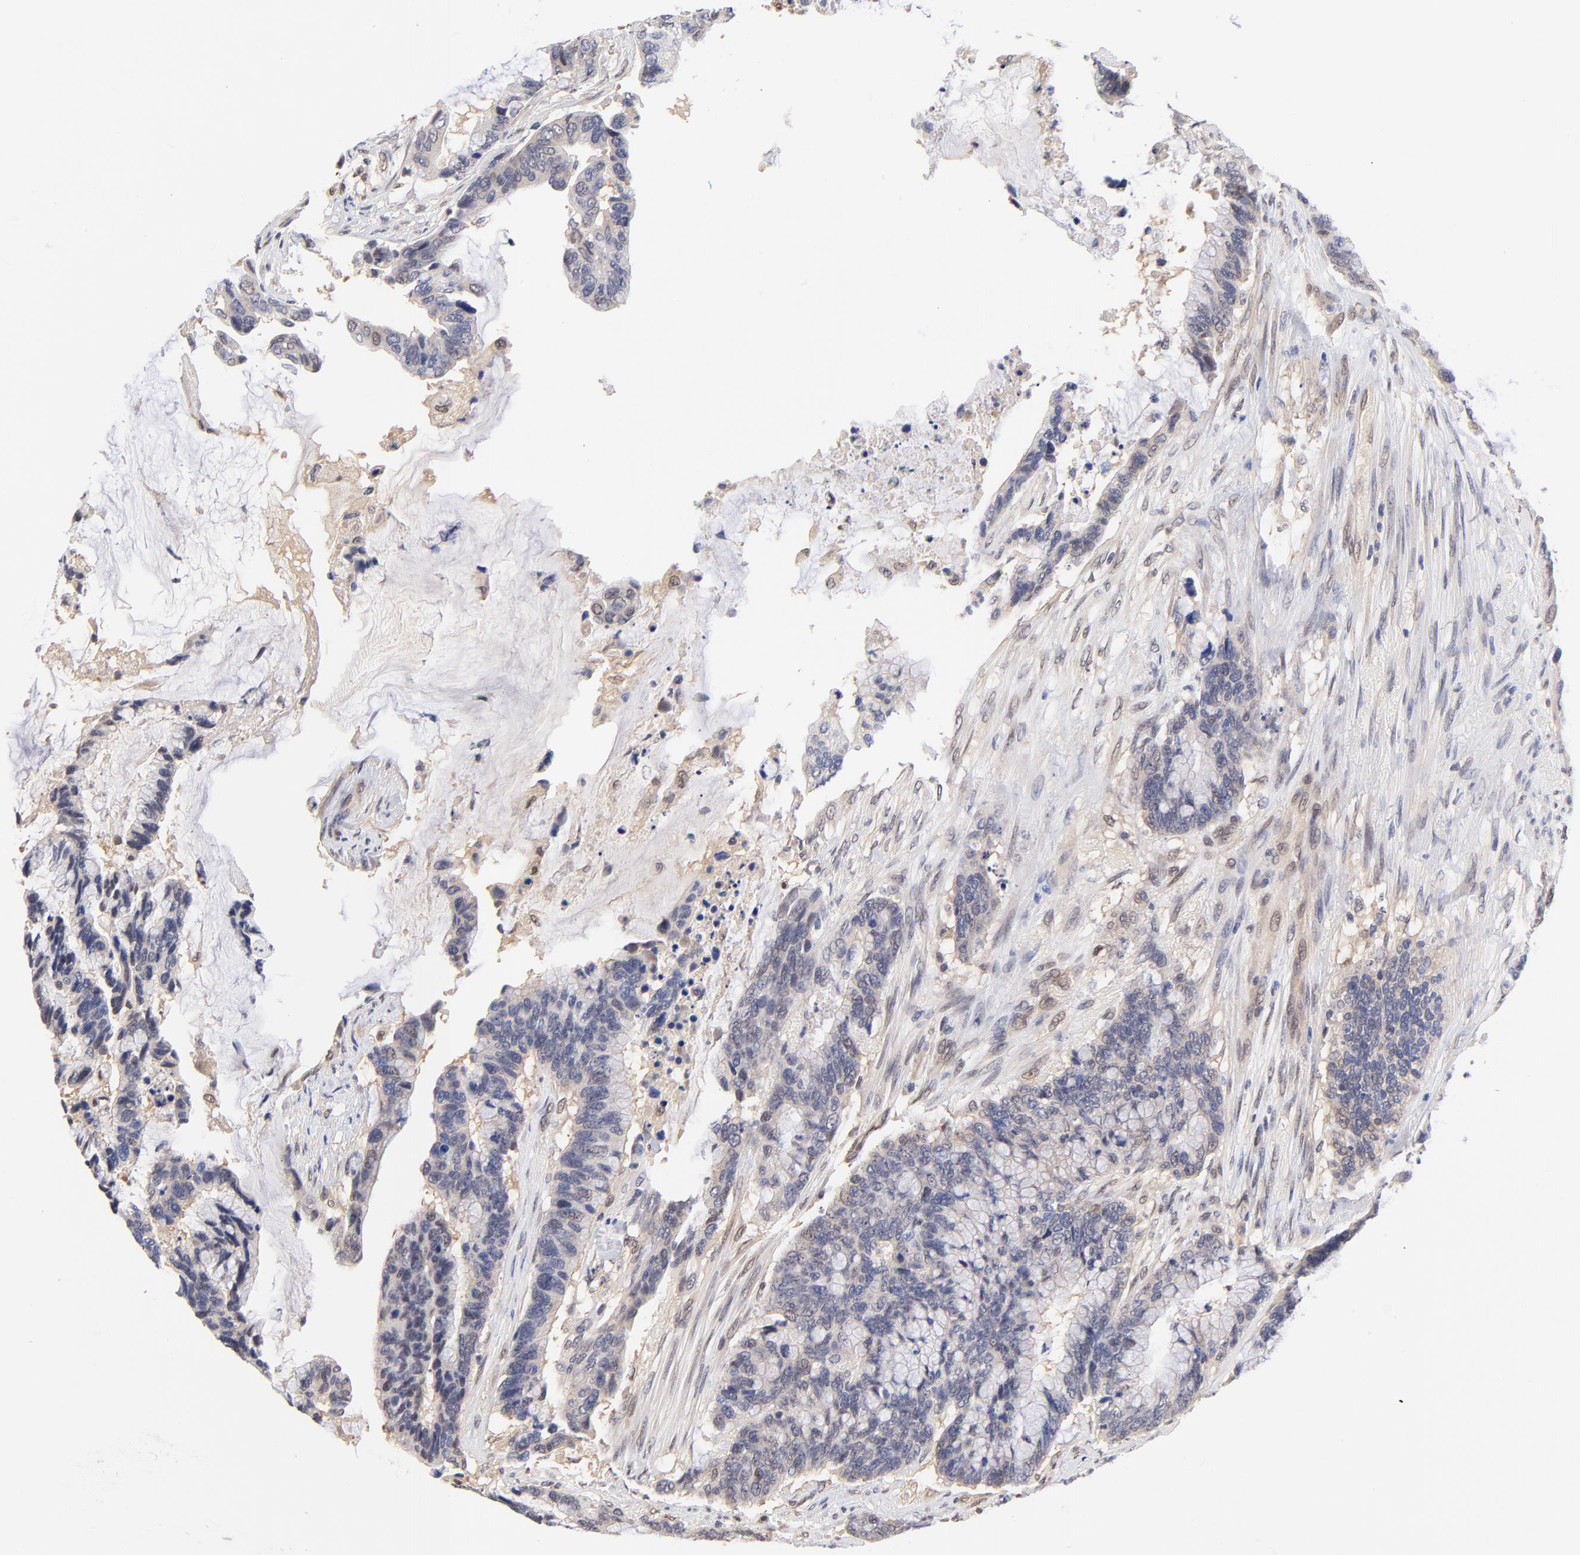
{"staining": {"intensity": "negative", "quantity": "none", "location": "none"}, "tissue": "colorectal cancer", "cell_type": "Tumor cells", "image_type": "cancer", "snomed": [{"axis": "morphology", "description": "Adenocarcinoma, NOS"}, {"axis": "topography", "description": "Rectum"}], "caption": "Tumor cells are negative for protein expression in human colorectal cancer (adenocarcinoma).", "gene": "TXNL1", "patient": {"sex": "female", "age": 59}}